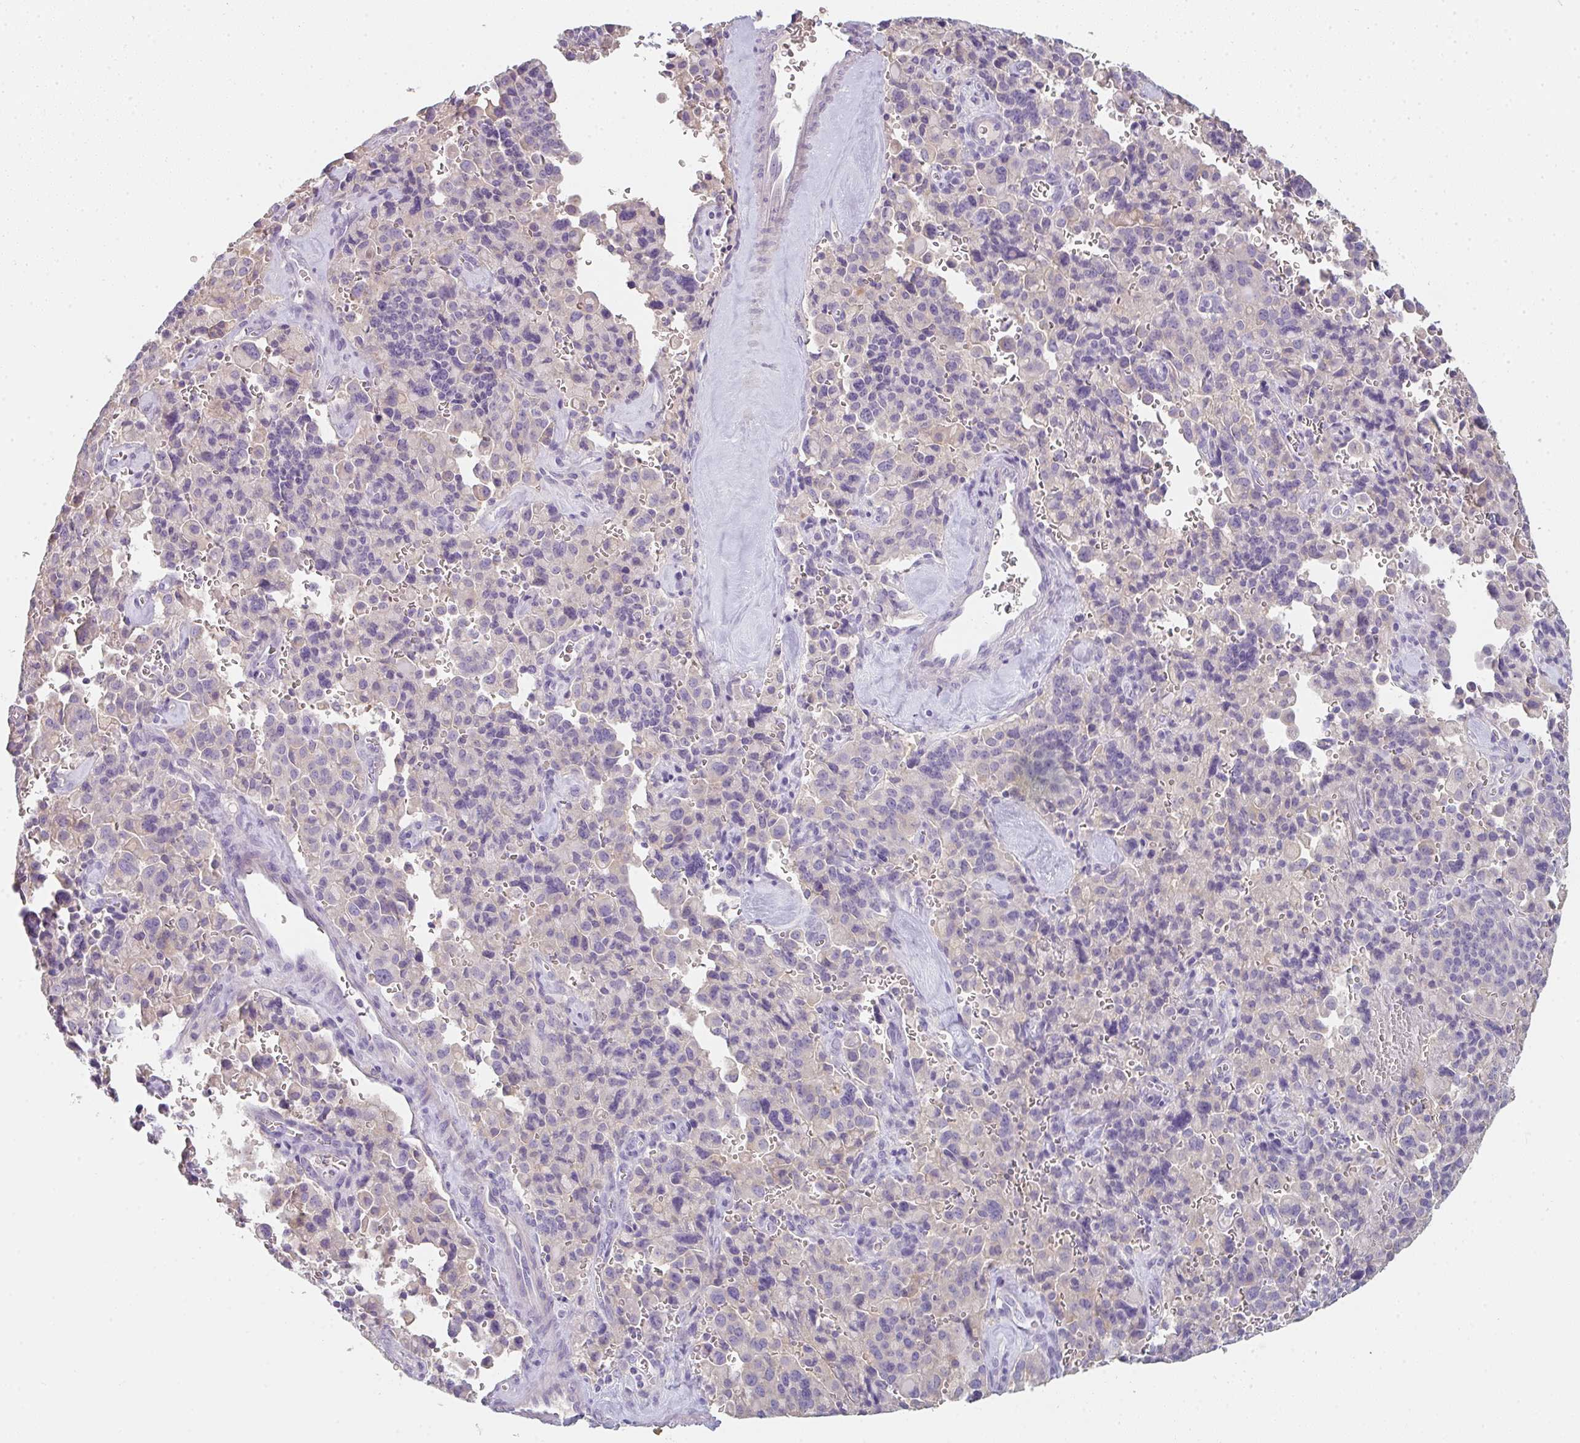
{"staining": {"intensity": "negative", "quantity": "none", "location": "none"}, "tissue": "pancreatic cancer", "cell_type": "Tumor cells", "image_type": "cancer", "snomed": [{"axis": "morphology", "description": "Adenocarcinoma, NOS"}, {"axis": "topography", "description": "Pancreas"}], "caption": "Pancreatic adenocarcinoma was stained to show a protein in brown. There is no significant positivity in tumor cells.", "gene": "ZNF215", "patient": {"sex": "male", "age": 65}}